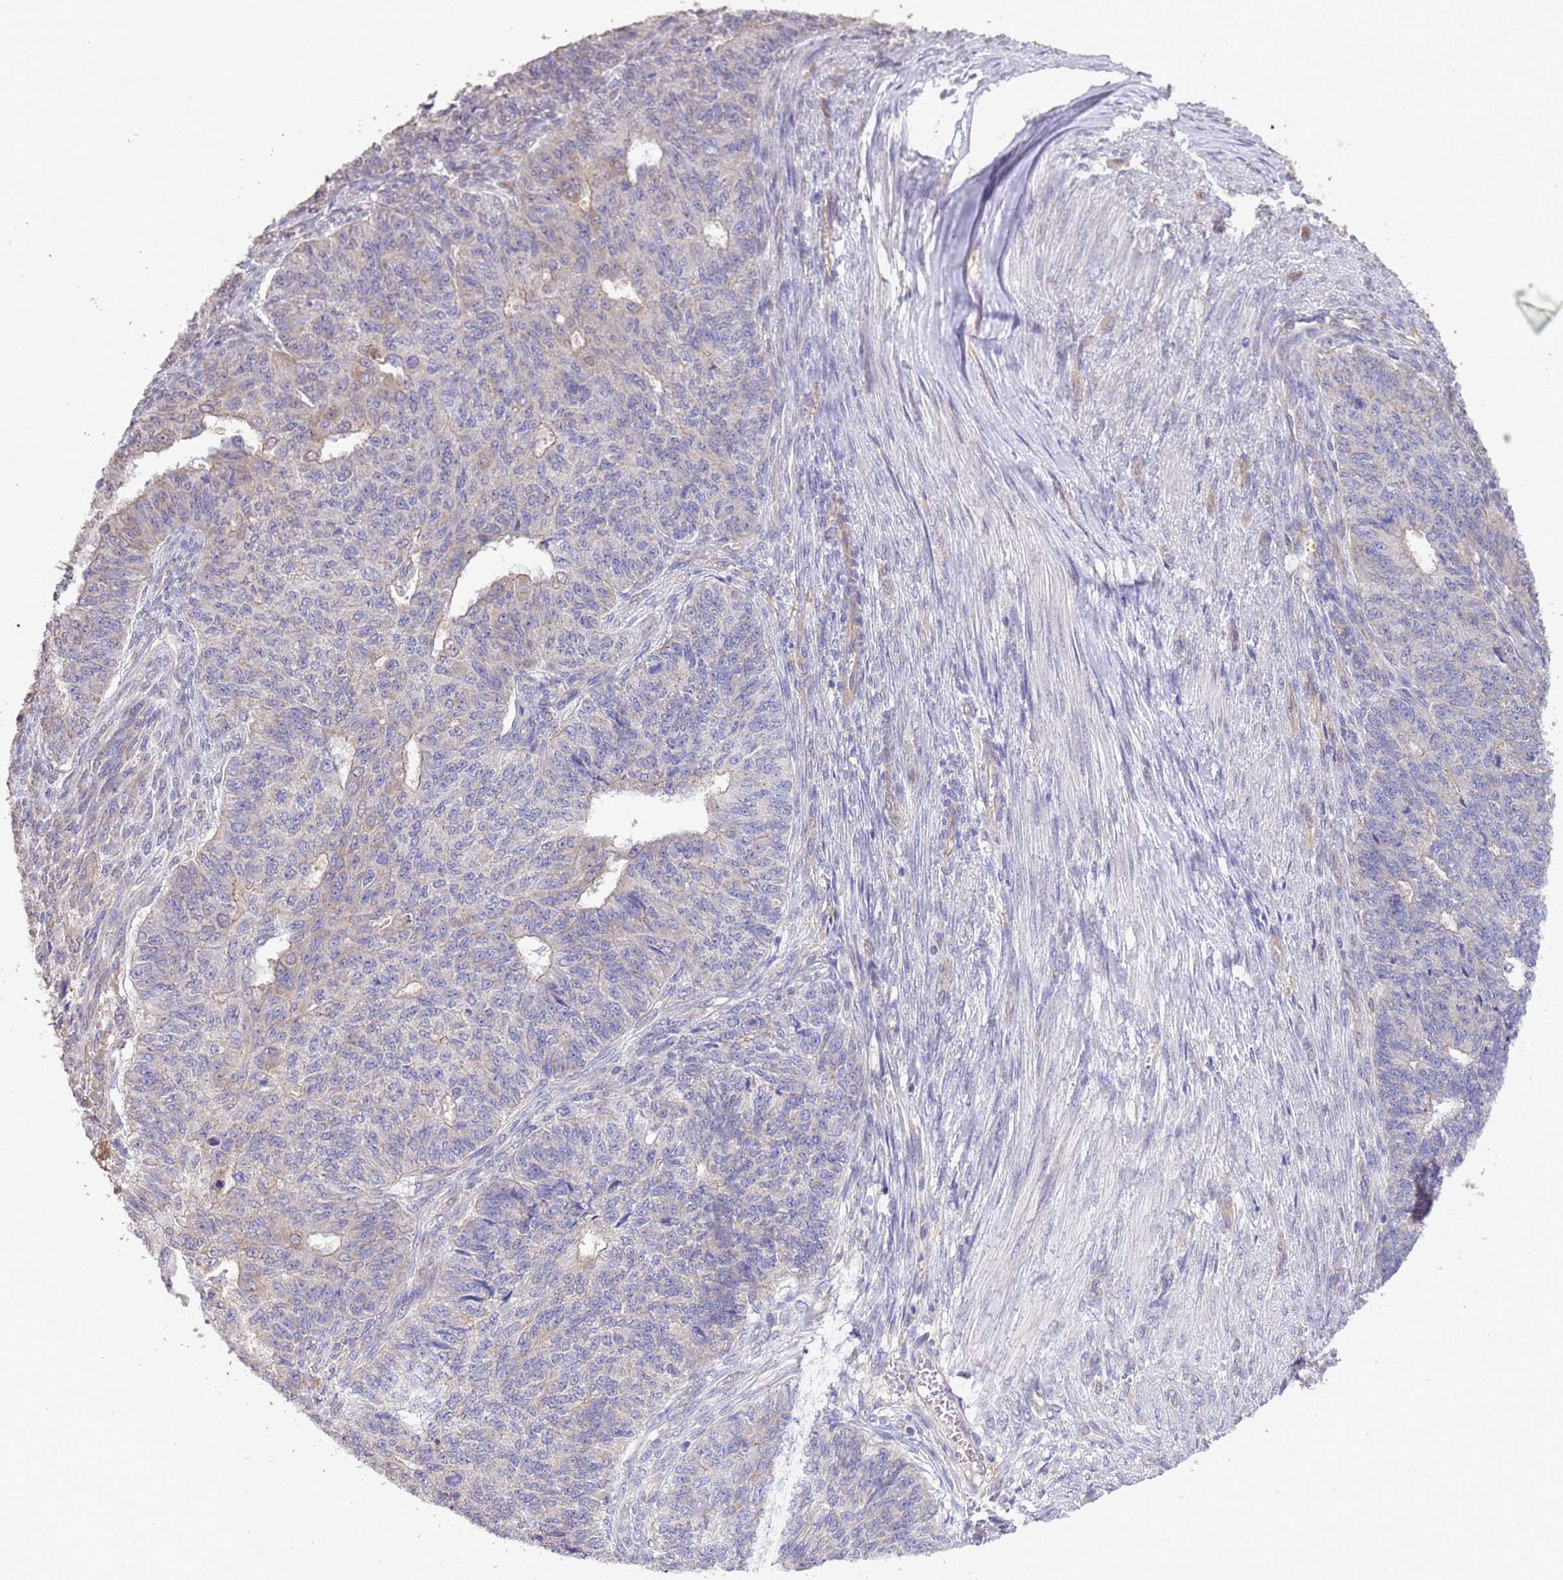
{"staining": {"intensity": "negative", "quantity": "none", "location": "none"}, "tissue": "endometrial cancer", "cell_type": "Tumor cells", "image_type": "cancer", "snomed": [{"axis": "morphology", "description": "Adenocarcinoma, NOS"}, {"axis": "topography", "description": "Endometrium"}], "caption": "The image exhibits no staining of tumor cells in endometrial cancer.", "gene": "NPHP1", "patient": {"sex": "female", "age": 32}}